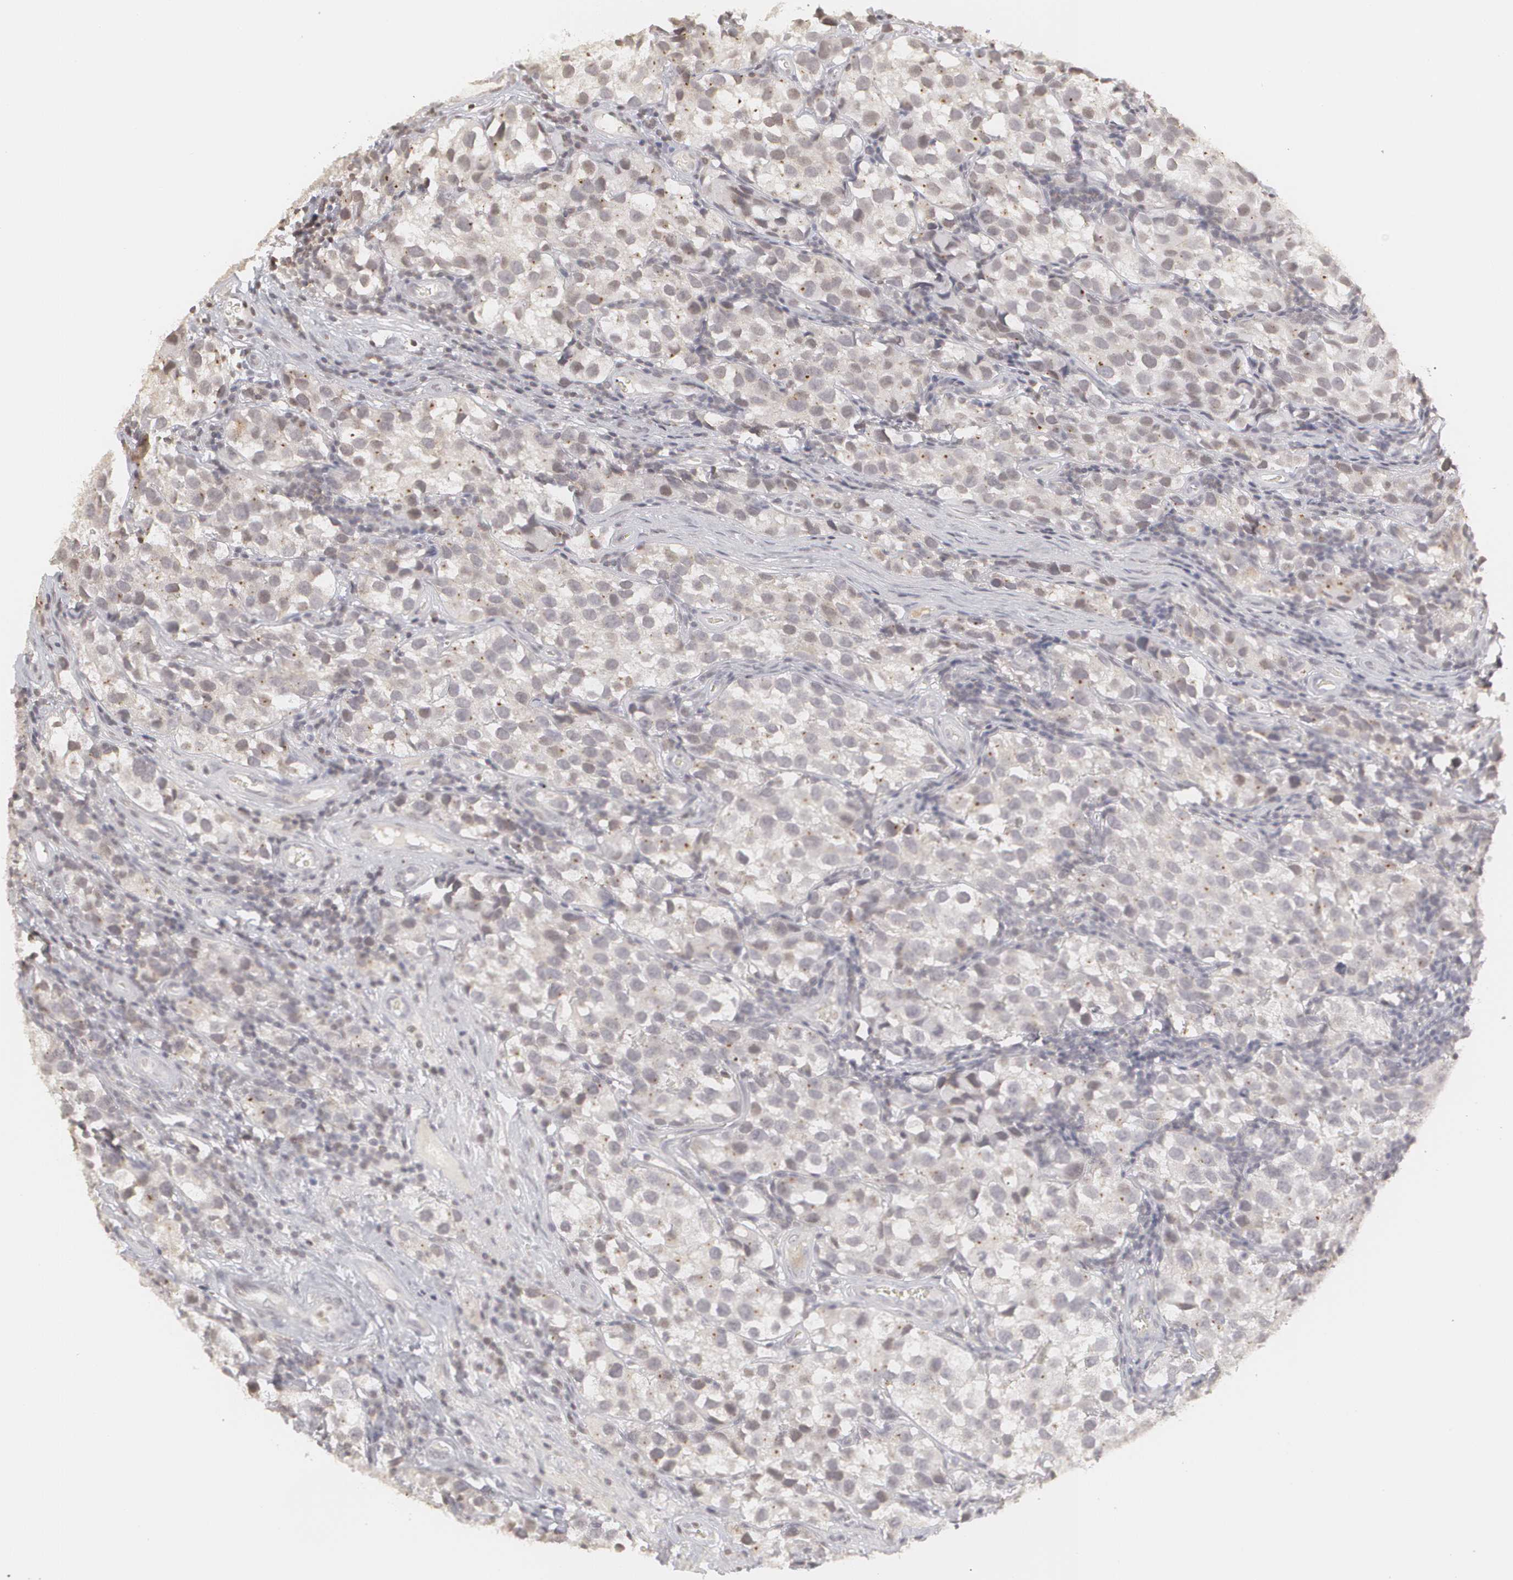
{"staining": {"intensity": "negative", "quantity": "none", "location": "none"}, "tissue": "testis cancer", "cell_type": "Tumor cells", "image_type": "cancer", "snomed": [{"axis": "morphology", "description": "Seminoma, NOS"}, {"axis": "topography", "description": "Testis"}], "caption": "The micrograph displays no significant staining in tumor cells of testis cancer.", "gene": "CLDN2", "patient": {"sex": "male", "age": 39}}